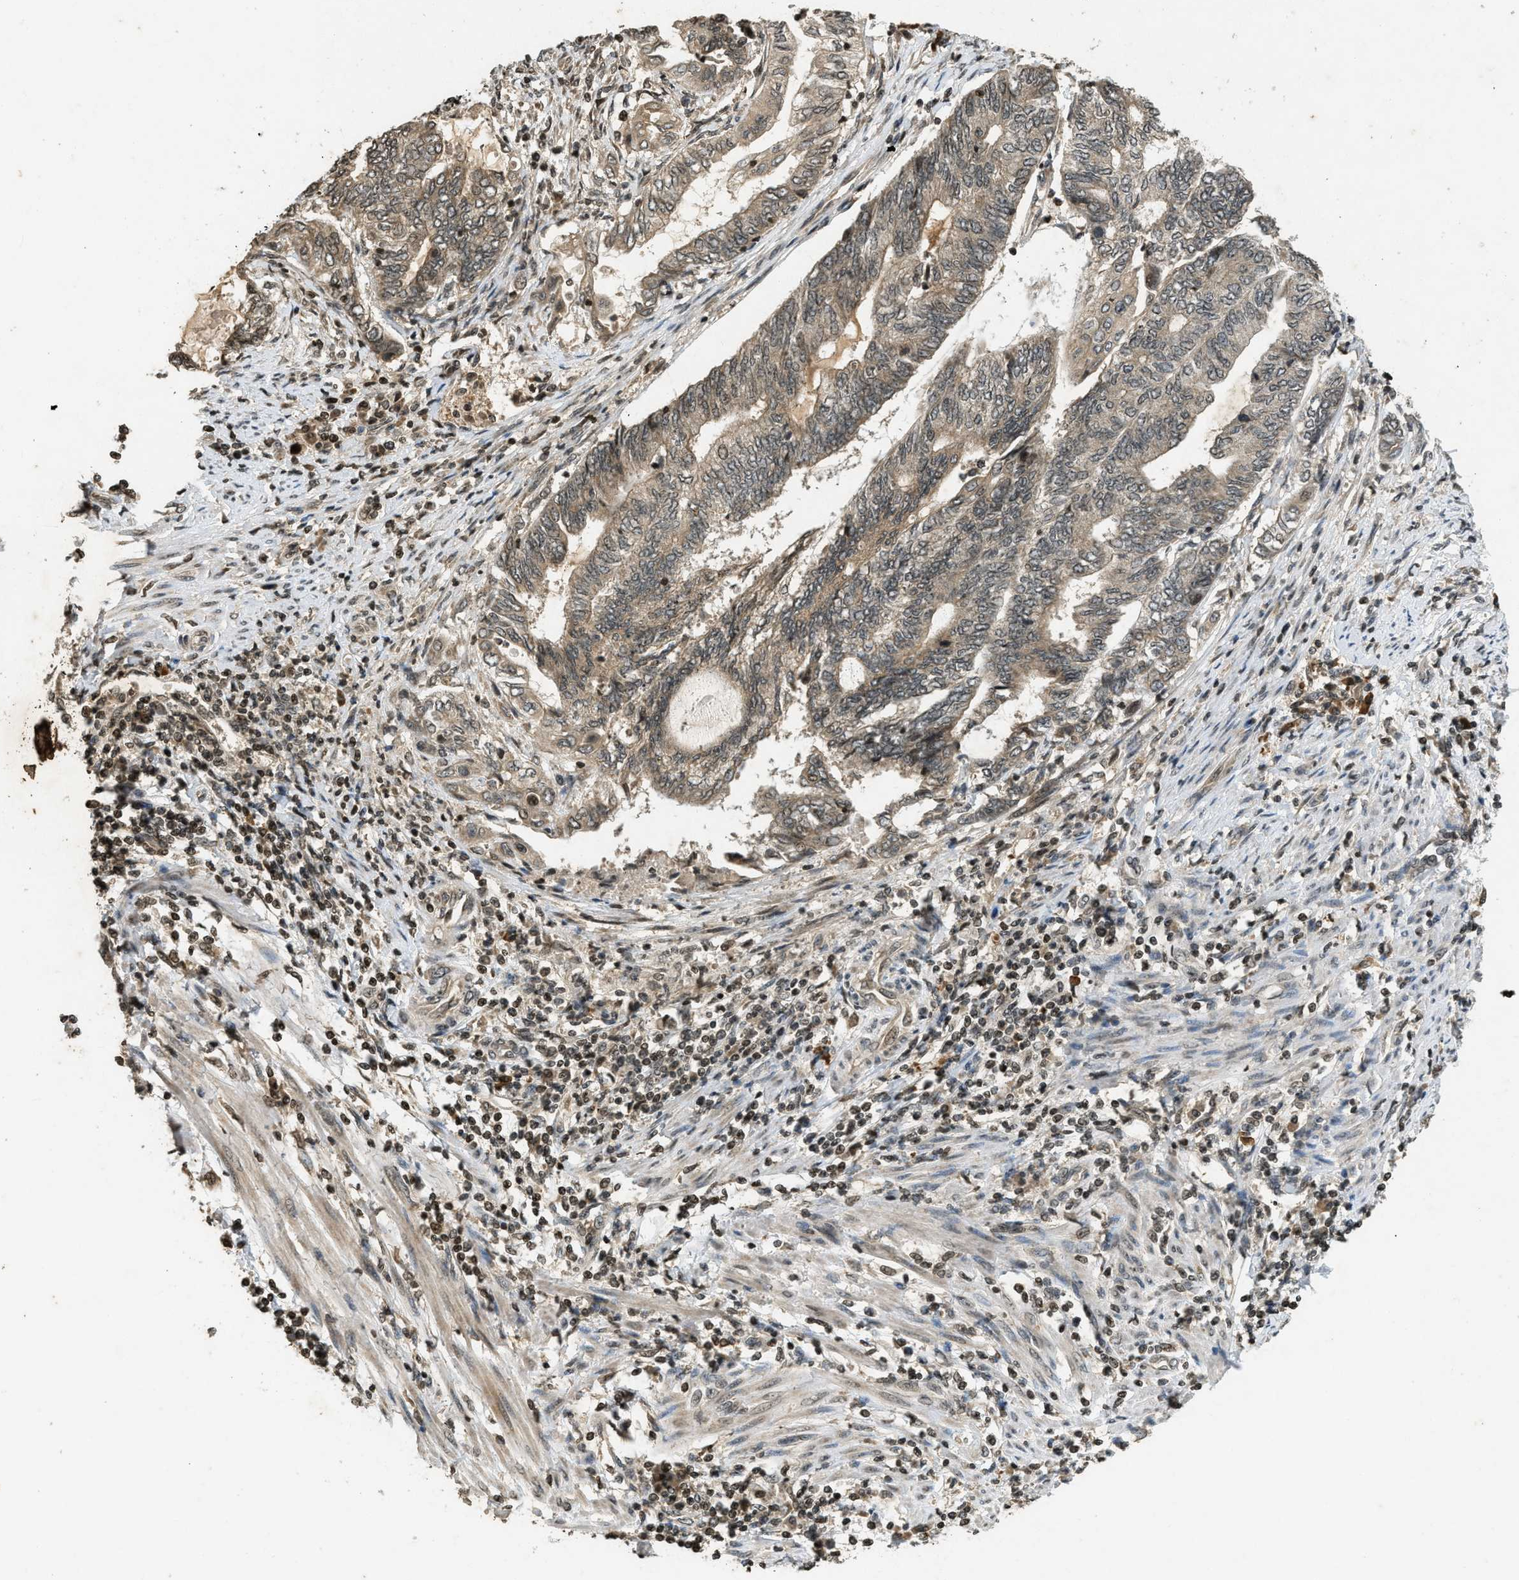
{"staining": {"intensity": "weak", "quantity": ">75%", "location": "cytoplasmic/membranous"}, "tissue": "endometrial cancer", "cell_type": "Tumor cells", "image_type": "cancer", "snomed": [{"axis": "morphology", "description": "Adenocarcinoma, NOS"}, {"axis": "topography", "description": "Uterus"}, {"axis": "topography", "description": "Endometrium"}], "caption": "Immunohistochemical staining of human endometrial cancer exhibits weak cytoplasmic/membranous protein positivity in about >75% of tumor cells.", "gene": "SIAH1", "patient": {"sex": "female", "age": 70}}